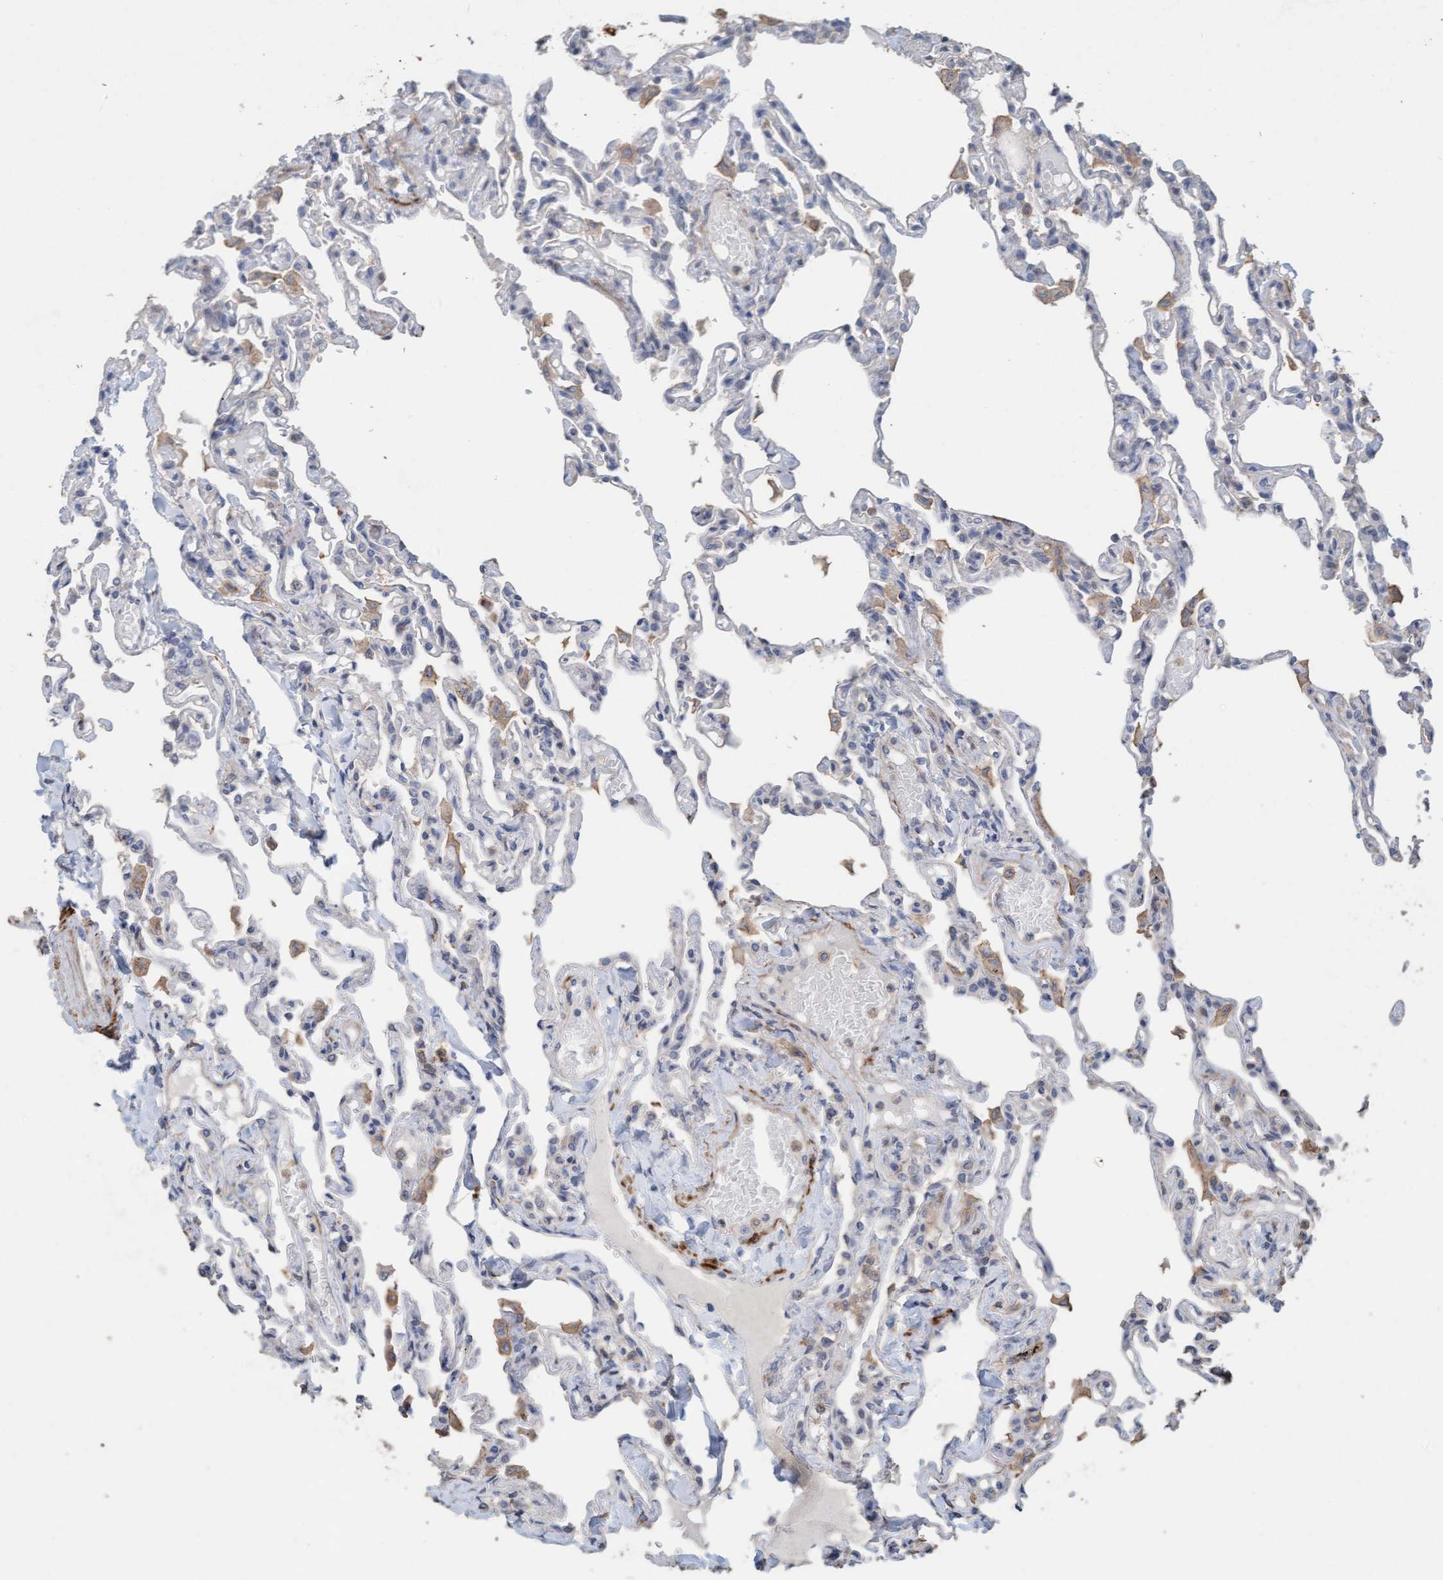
{"staining": {"intensity": "negative", "quantity": "none", "location": "none"}, "tissue": "lung", "cell_type": "Alveolar cells", "image_type": "normal", "snomed": [{"axis": "morphology", "description": "Normal tissue, NOS"}, {"axis": "topography", "description": "Lung"}], "caption": "High magnification brightfield microscopy of benign lung stained with DAB (brown) and counterstained with hematoxylin (blue): alveolar cells show no significant positivity. Brightfield microscopy of immunohistochemistry (IHC) stained with DAB (brown) and hematoxylin (blue), captured at high magnification.", "gene": "LONRF1", "patient": {"sex": "male", "age": 21}}